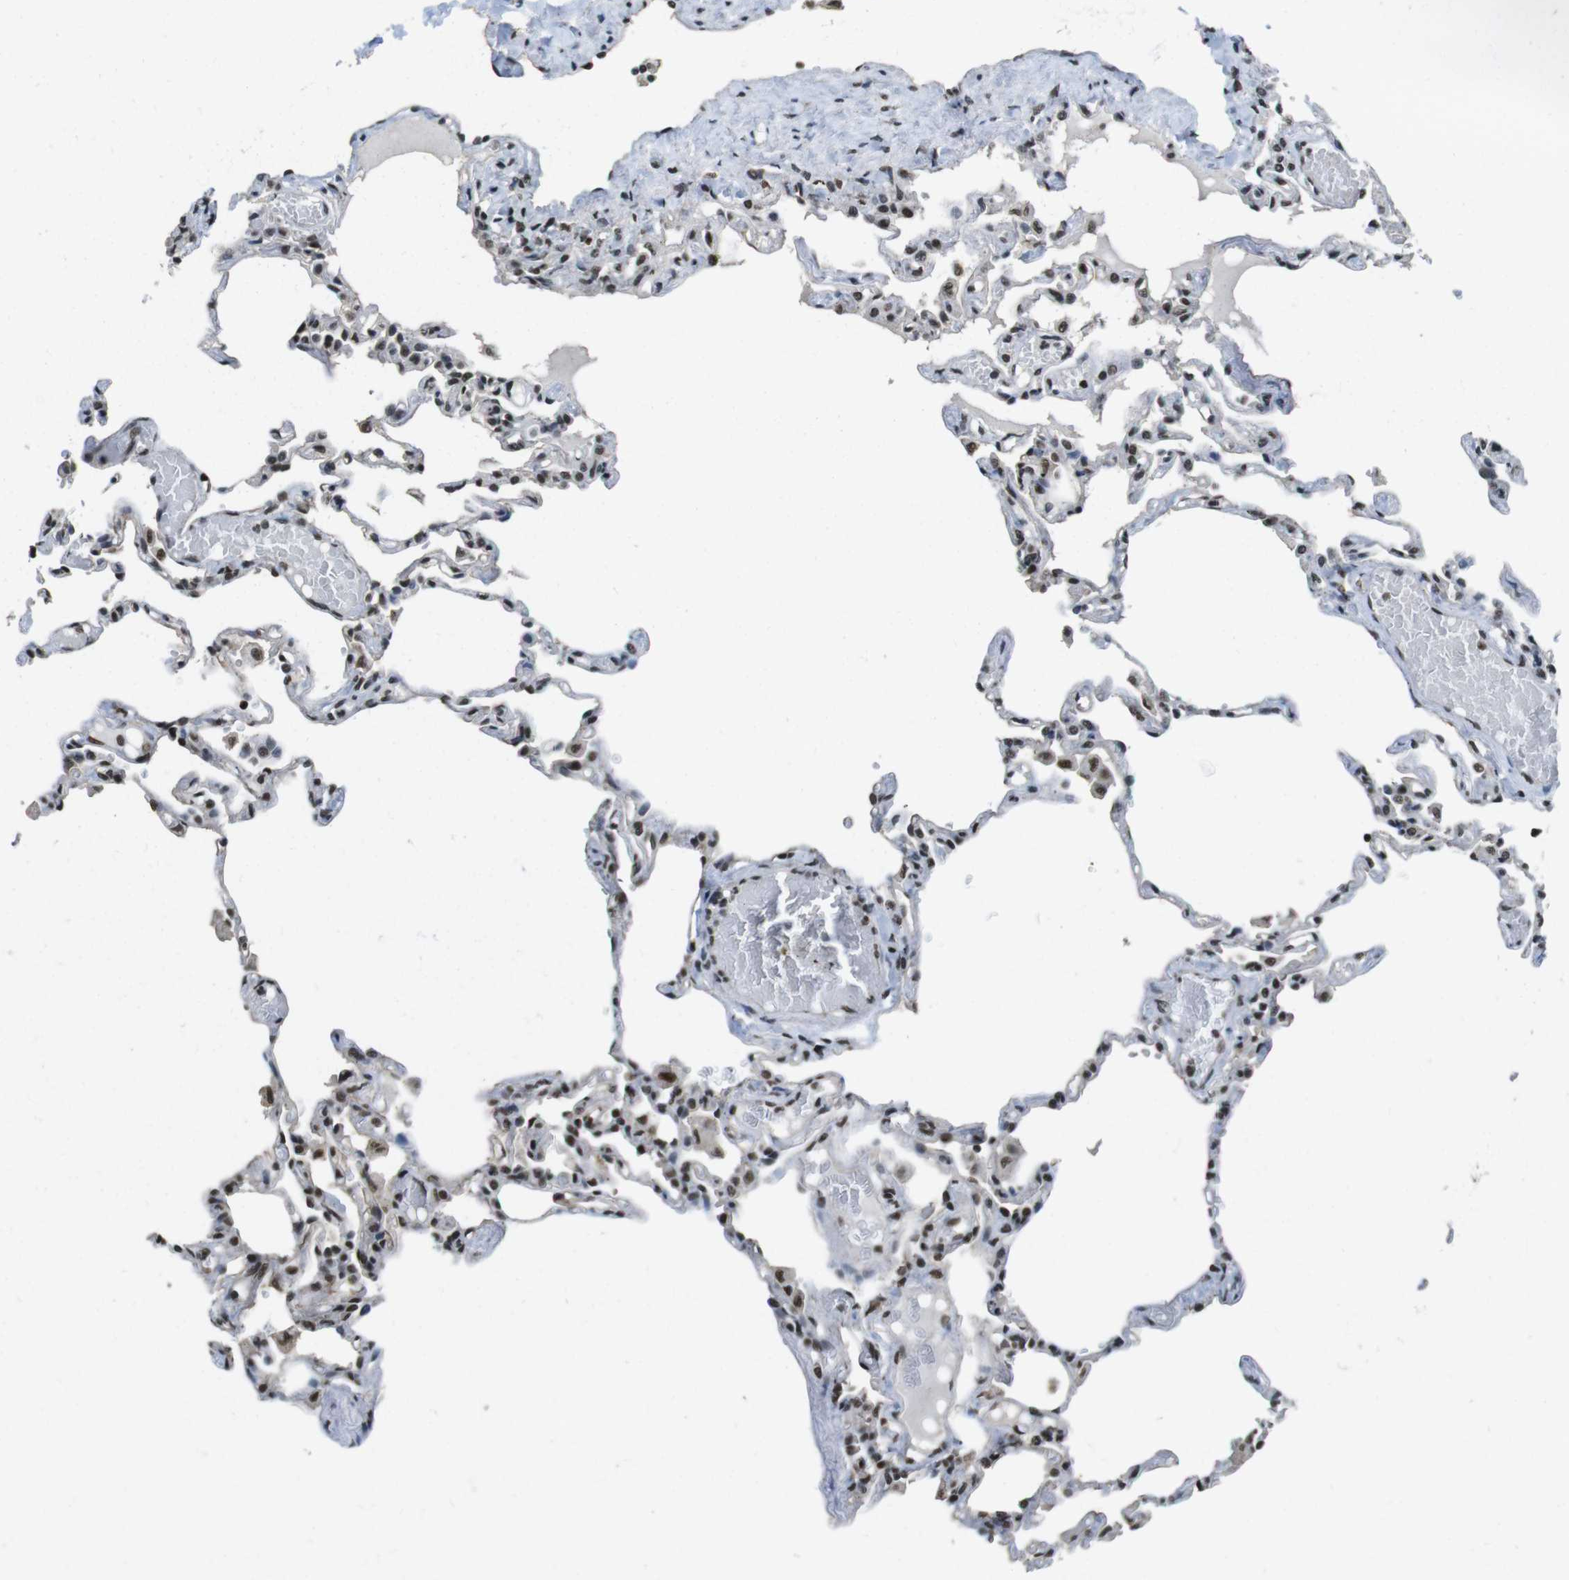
{"staining": {"intensity": "moderate", "quantity": ">75%", "location": "nuclear"}, "tissue": "lung", "cell_type": "Alveolar cells", "image_type": "normal", "snomed": [{"axis": "morphology", "description": "Normal tissue, NOS"}, {"axis": "topography", "description": "Lung"}], "caption": "A medium amount of moderate nuclear staining is identified in about >75% of alveolar cells in normal lung.", "gene": "CSNK2B", "patient": {"sex": "male", "age": 21}}